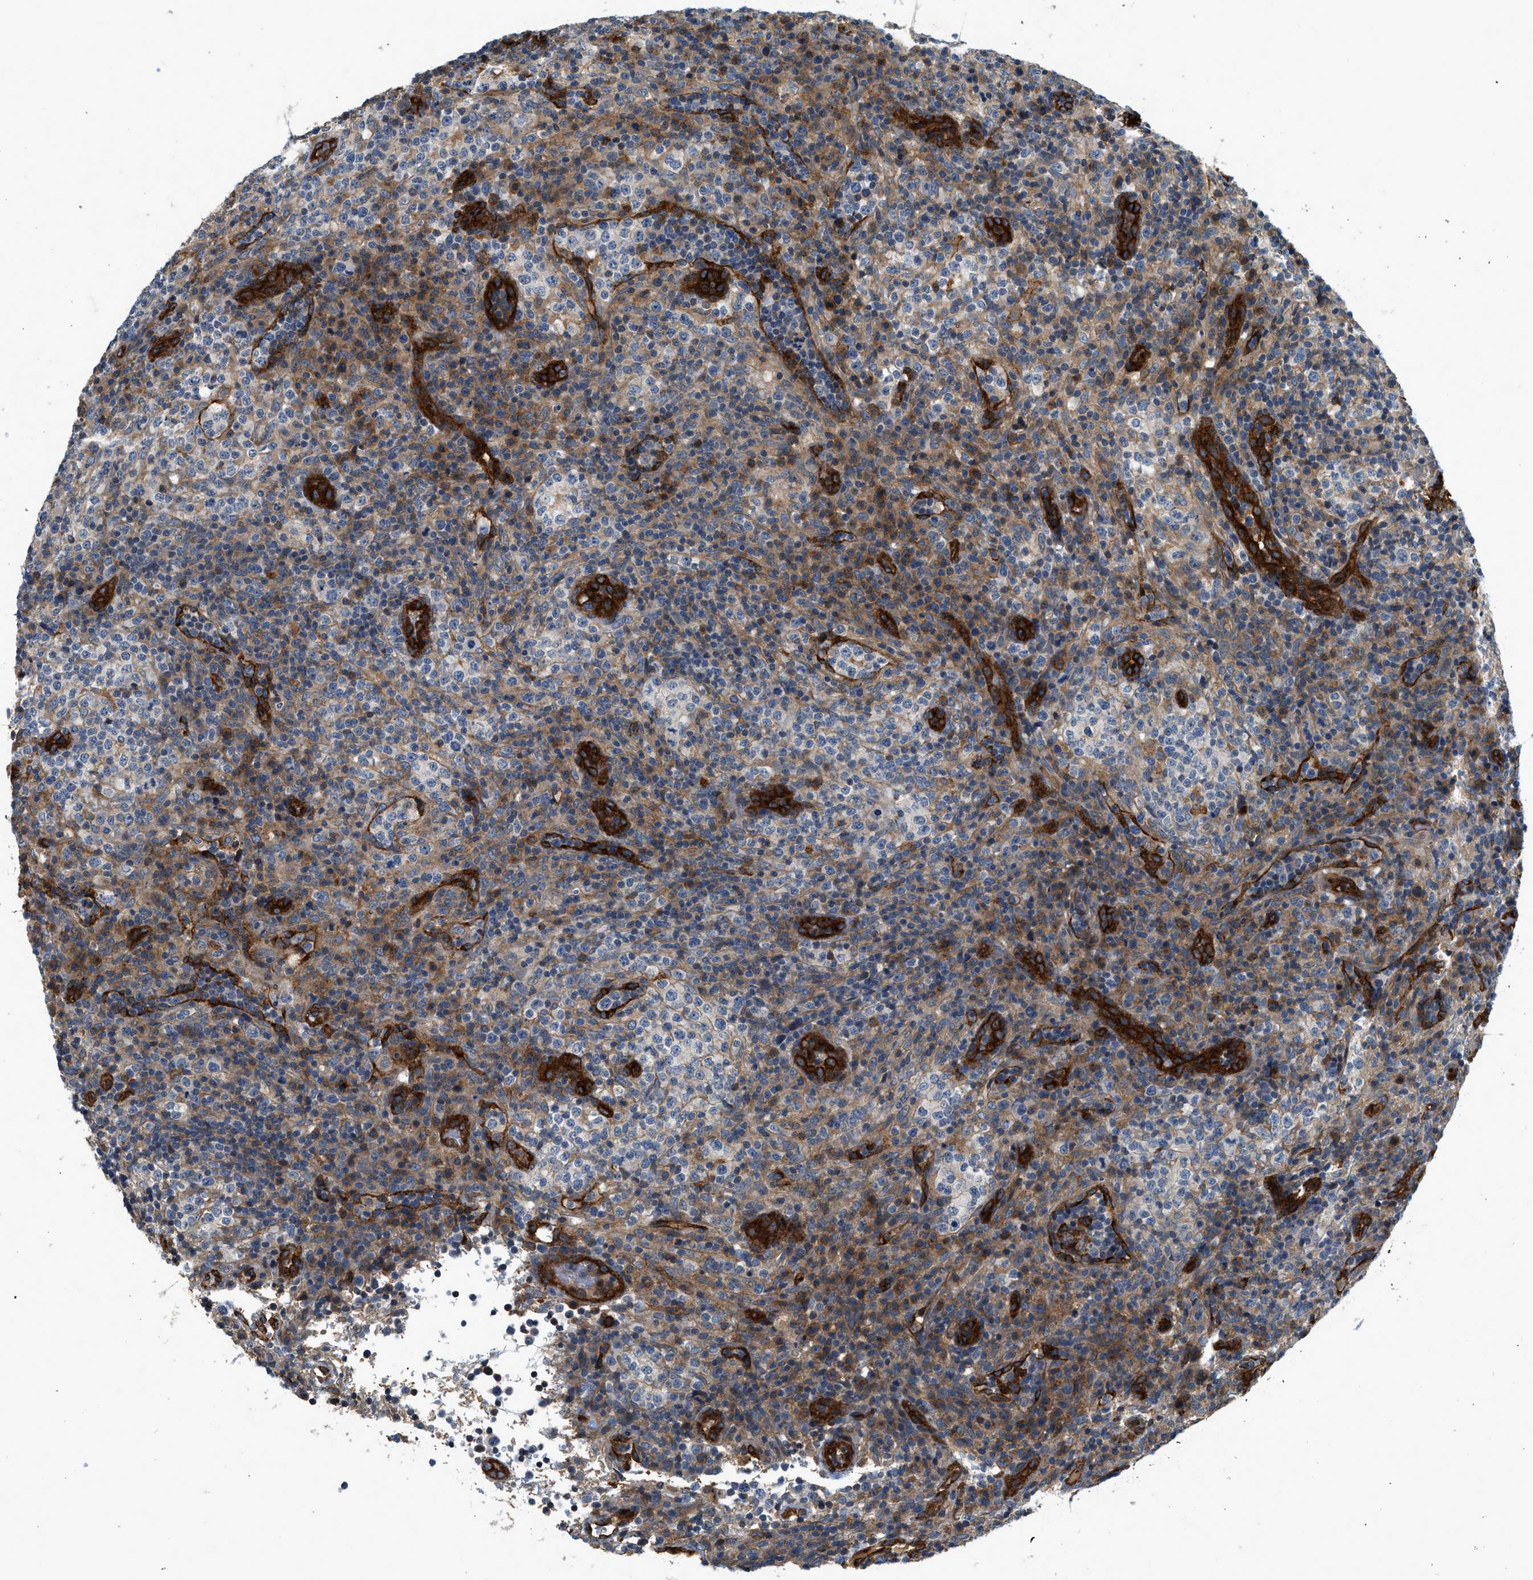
{"staining": {"intensity": "moderate", "quantity": "<25%", "location": "cytoplasmic/membranous"}, "tissue": "lymphoma", "cell_type": "Tumor cells", "image_type": "cancer", "snomed": [{"axis": "morphology", "description": "Malignant lymphoma, non-Hodgkin's type, High grade"}, {"axis": "topography", "description": "Lymph node"}], "caption": "Moderate cytoplasmic/membranous positivity is appreciated in about <25% of tumor cells in high-grade malignant lymphoma, non-Hodgkin's type.", "gene": "HIP1", "patient": {"sex": "female", "age": 76}}